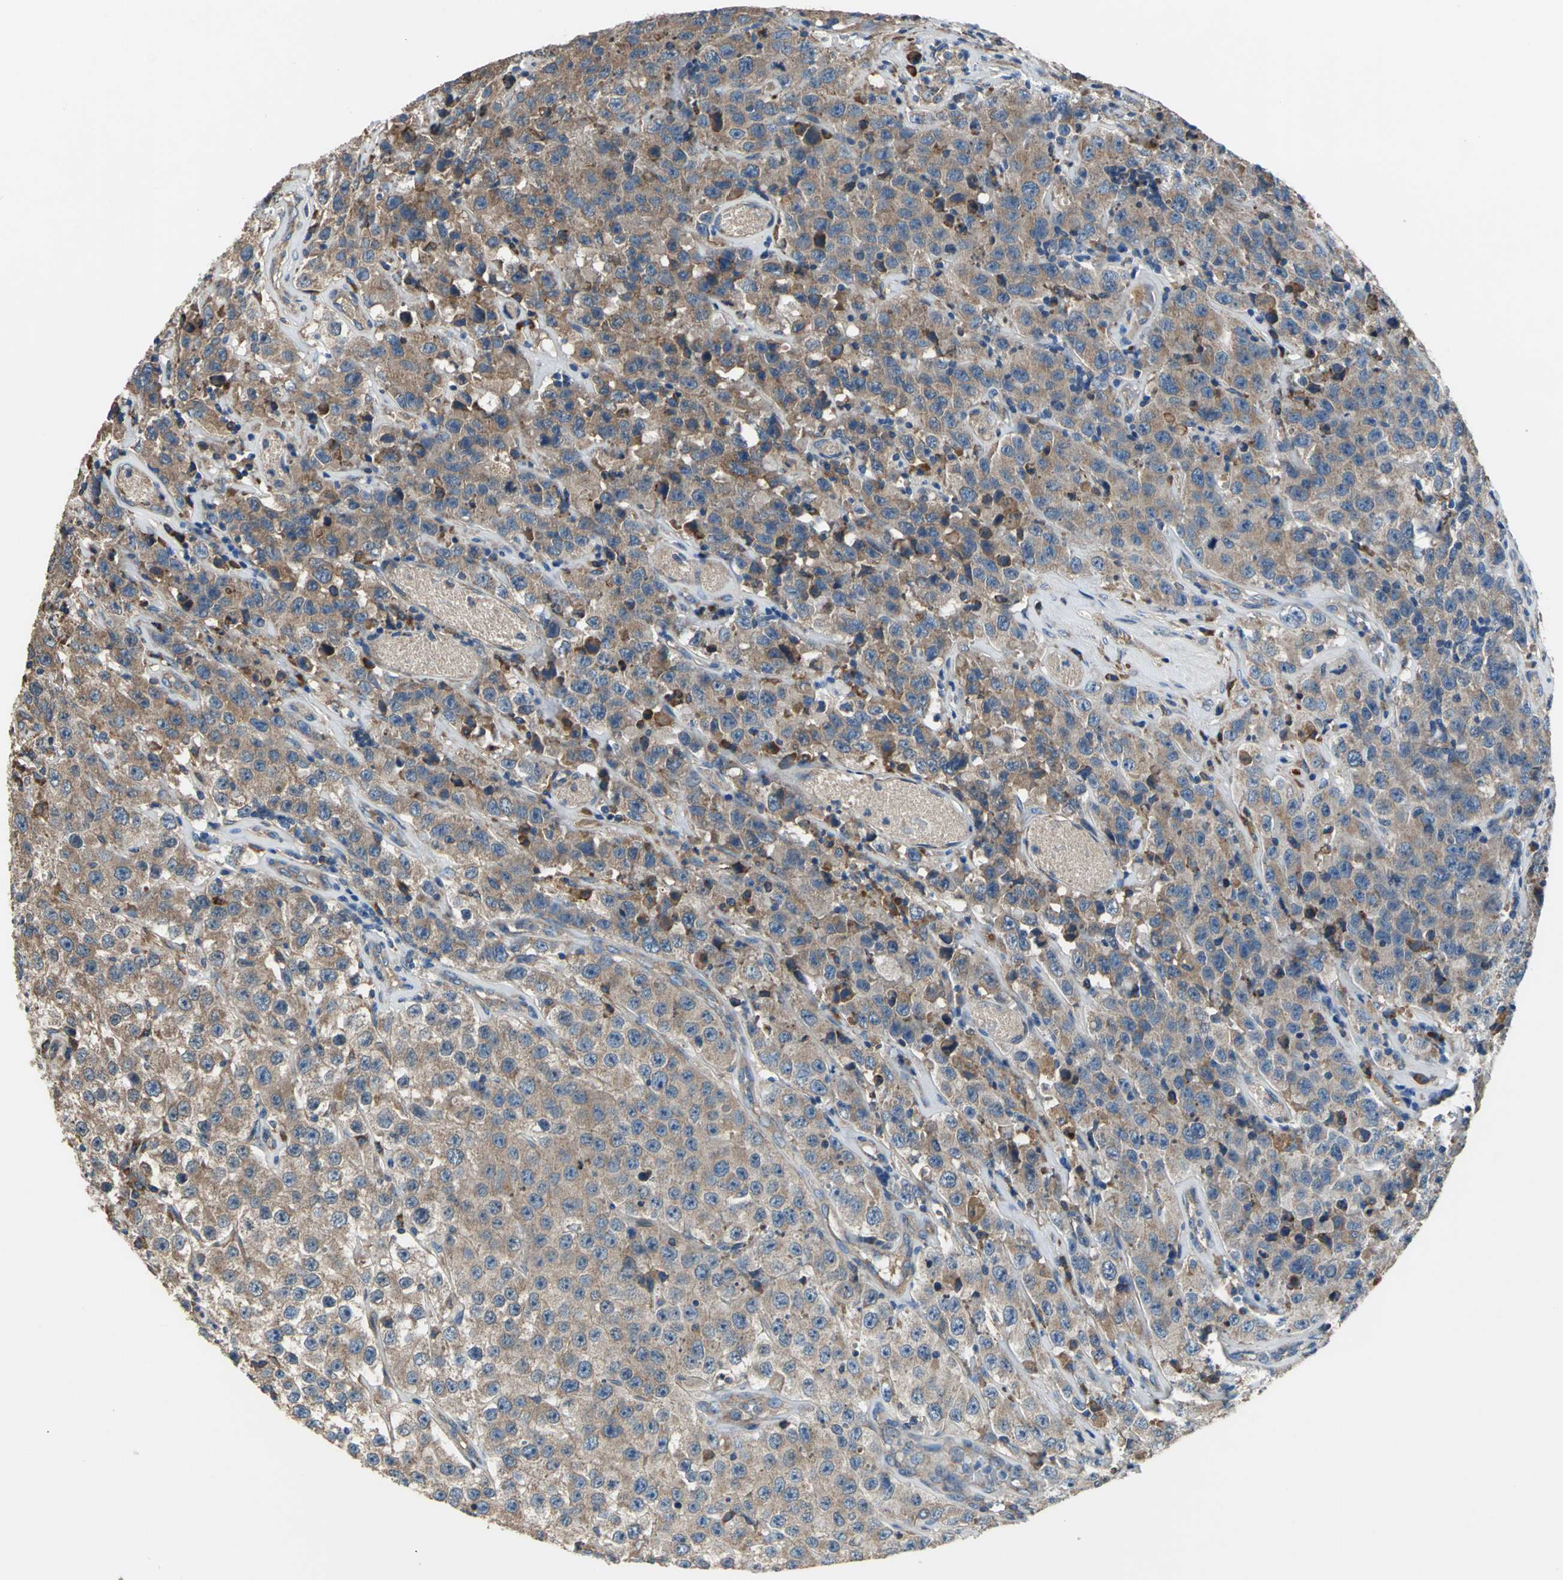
{"staining": {"intensity": "moderate", "quantity": ">75%", "location": "cytoplasmic/membranous"}, "tissue": "testis cancer", "cell_type": "Tumor cells", "image_type": "cancer", "snomed": [{"axis": "morphology", "description": "Seminoma, NOS"}, {"axis": "topography", "description": "Testis"}], "caption": "Protein expression analysis of testis cancer (seminoma) reveals moderate cytoplasmic/membranous expression in about >75% of tumor cells. (IHC, brightfield microscopy, high magnification).", "gene": "HEPH", "patient": {"sex": "male", "age": 52}}